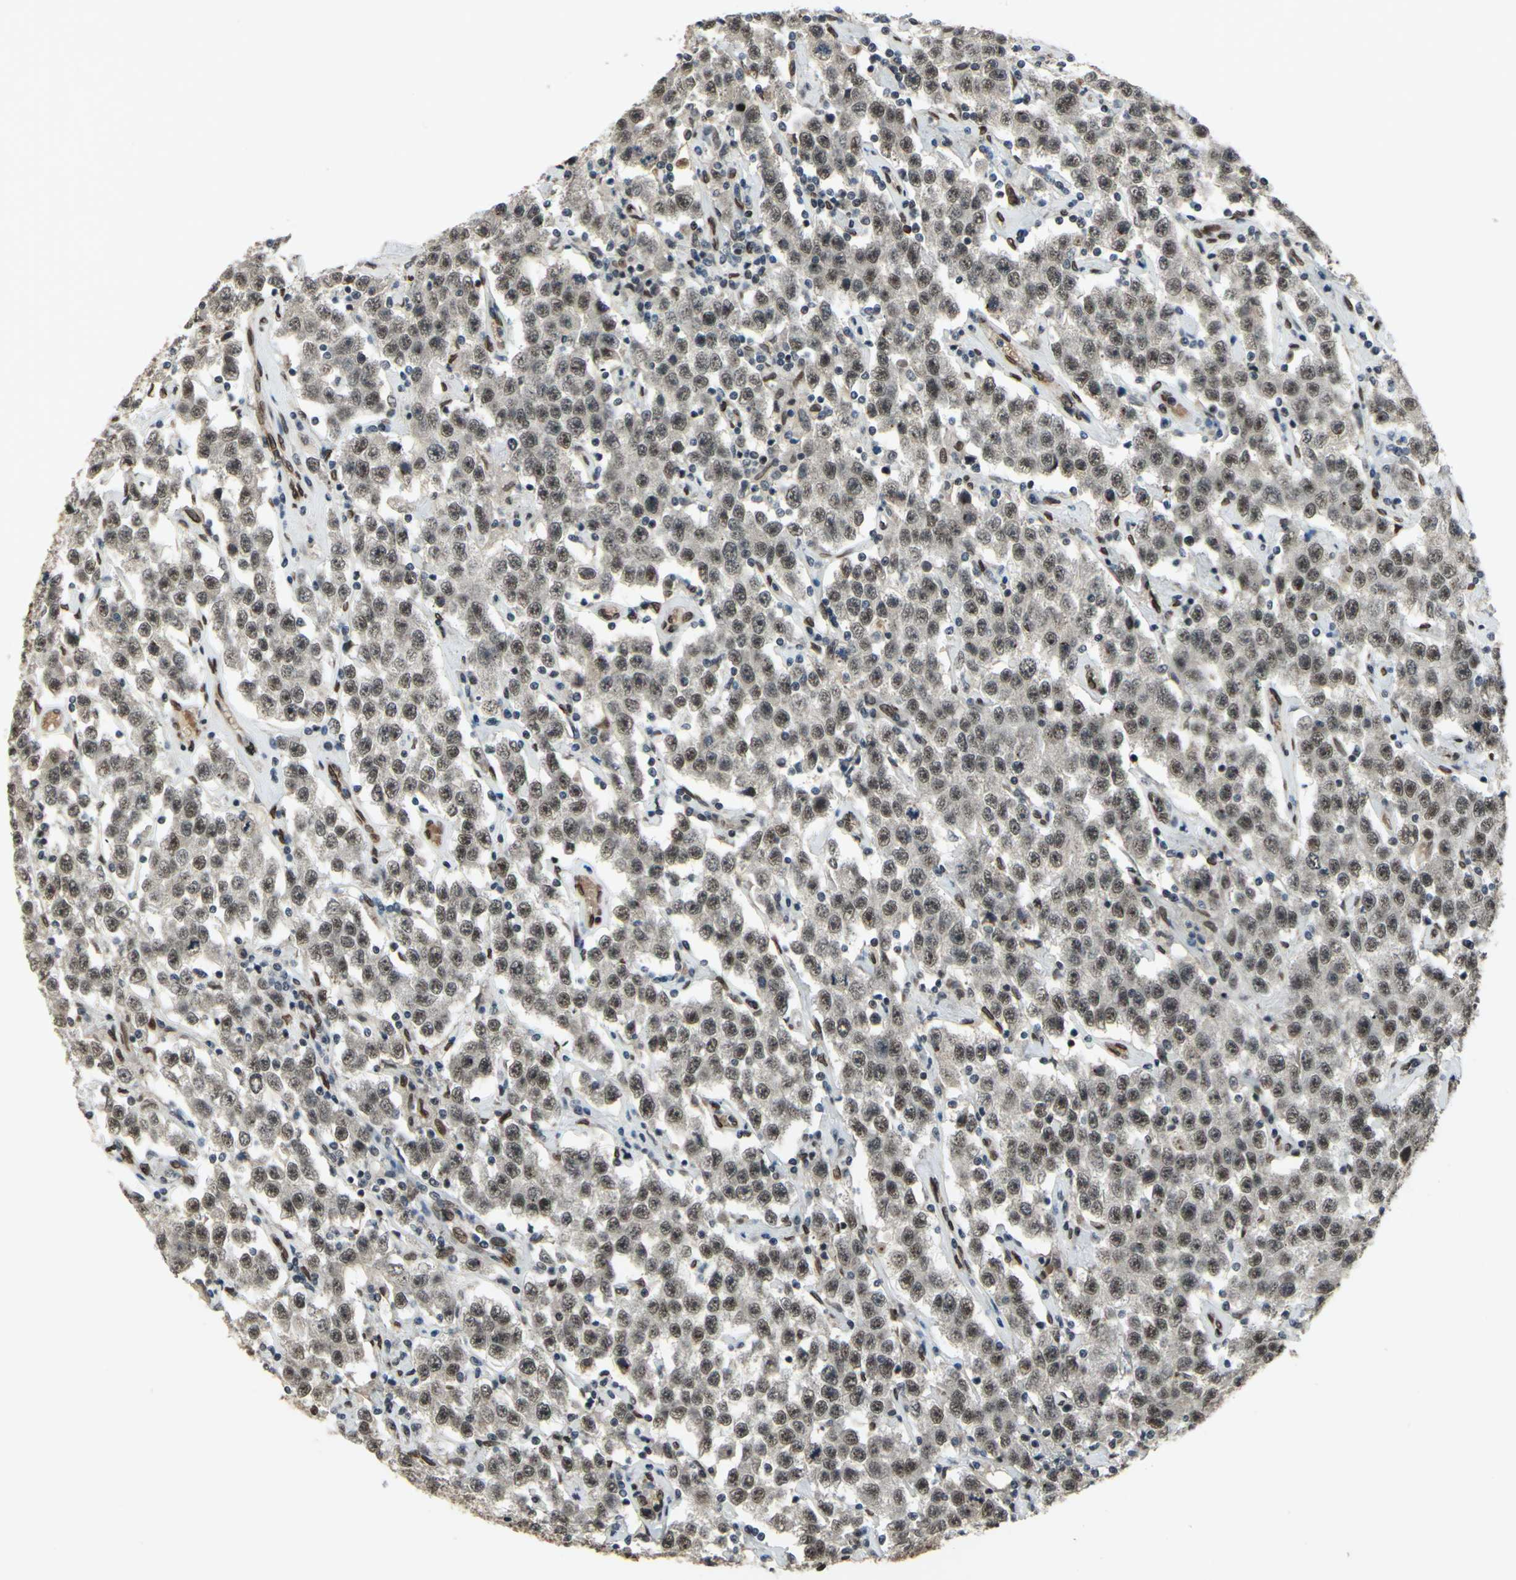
{"staining": {"intensity": "strong", "quantity": ">75%", "location": "nuclear"}, "tissue": "testis cancer", "cell_type": "Tumor cells", "image_type": "cancer", "snomed": [{"axis": "morphology", "description": "Seminoma, NOS"}, {"axis": "topography", "description": "Testis"}], "caption": "DAB immunohistochemical staining of human testis seminoma displays strong nuclear protein expression in about >75% of tumor cells. (Stains: DAB (3,3'-diaminobenzidine) in brown, nuclei in blue, Microscopy: brightfield microscopy at high magnification).", "gene": "ISY1", "patient": {"sex": "male", "age": 52}}